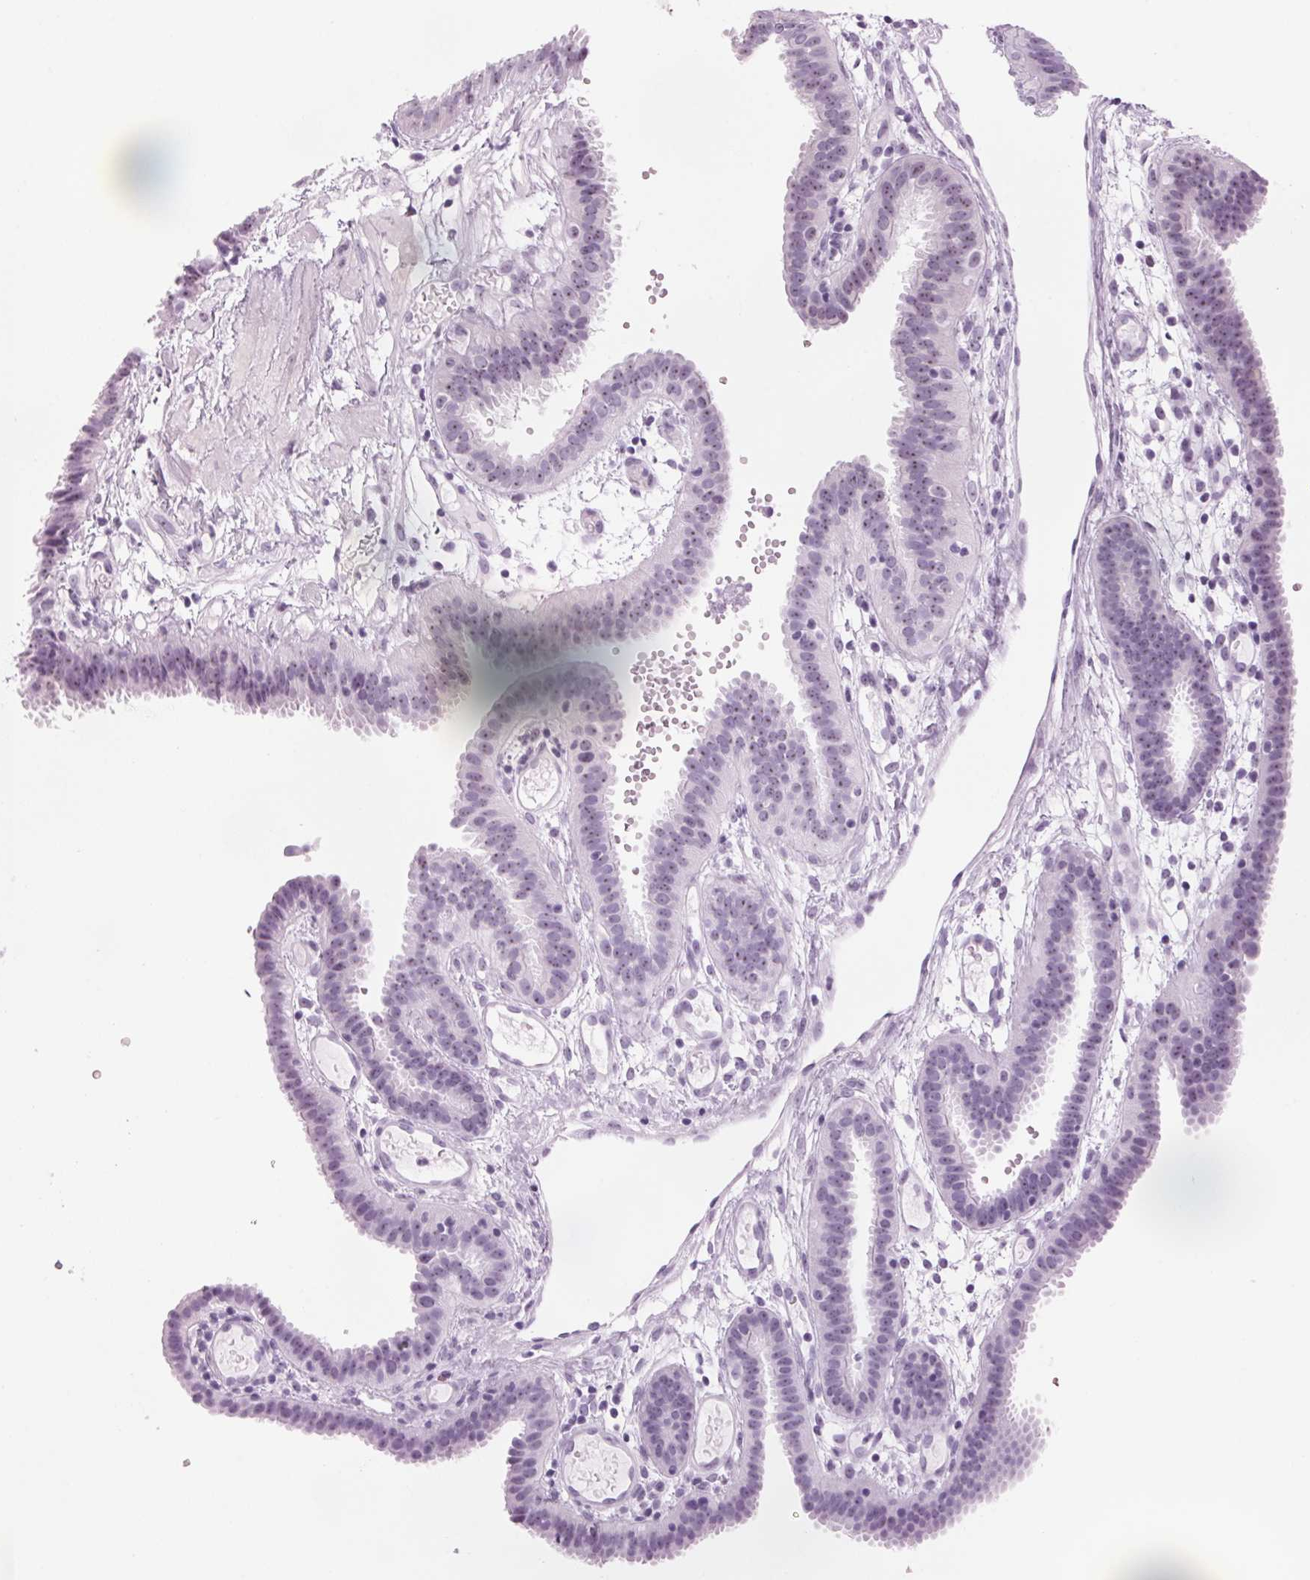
{"staining": {"intensity": "negative", "quantity": "none", "location": "none"}, "tissue": "fallopian tube", "cell_type": "Glandular cells", "image_type": "normal", "snomed": [{"axis": "morphology", "description": "Normal tissue, NOS"}, {"axis": "topography", "description": "Fallopian tube"}], "caption": "DAB immunohistochemical staining of unremarkable fallopian tube reveals no significant positivity in glandular cells.", "gene": "DNTTIP2", "patient": {"sex": "female", "age": 37}}